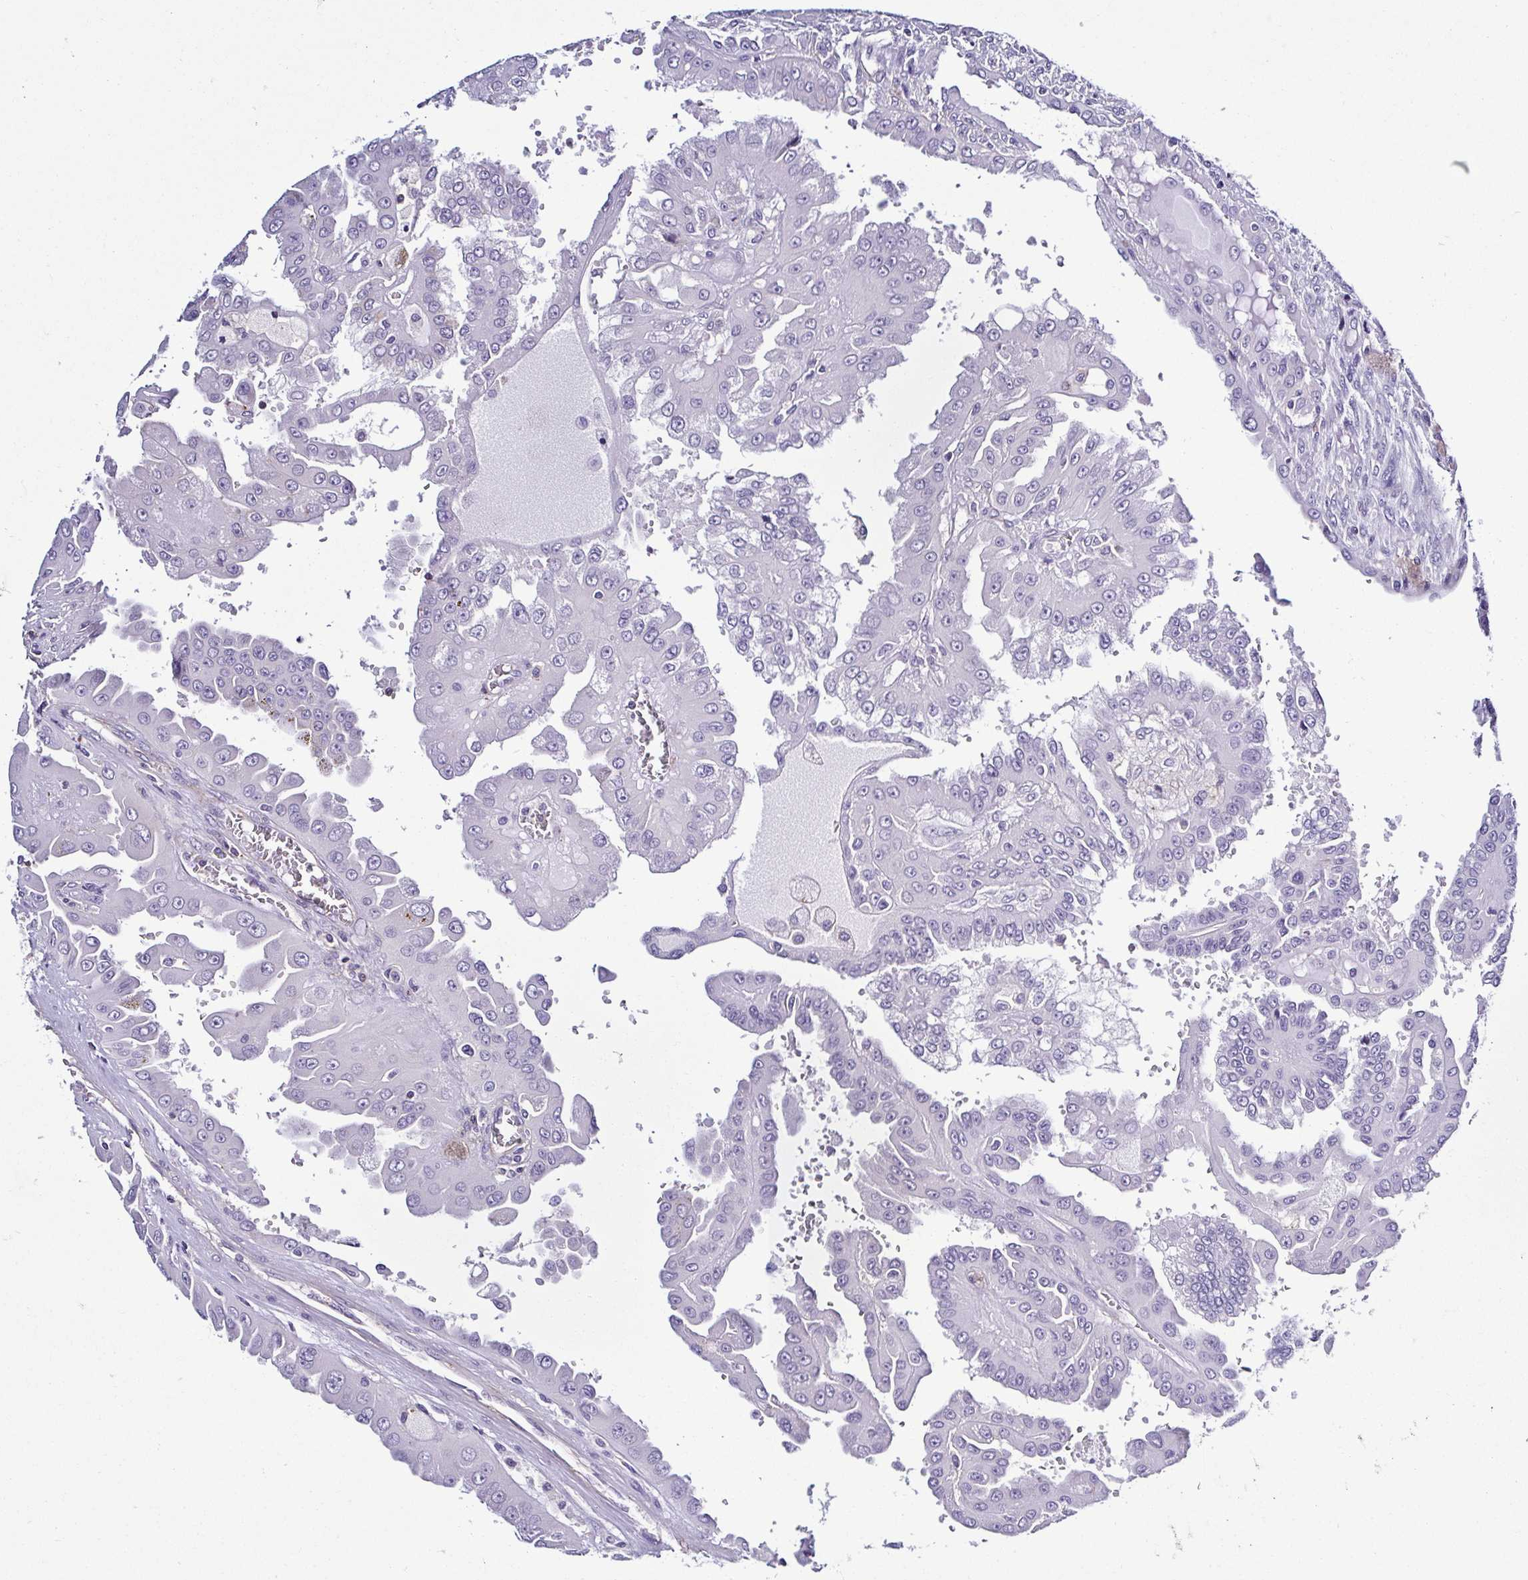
{"staining": {"intensity": "negative", "quantity": "none", "location": "none"}, "tissue": "renal cancer", "cell_type": "Tumor cells", "image_type": "cancer", "snomed": [{"axis": "morphology", "description": "Adenocarcinoma, NOS"}, {"axis": "topography", "description": "Kidney"}], "caption": "IHC image of renal cancer (adenocarcinoma) stained for a protein (brown), which reveals no positivity in tumor cells.", "gene": "TNNT2", "patient": {"sex": "male", "age": 58}}